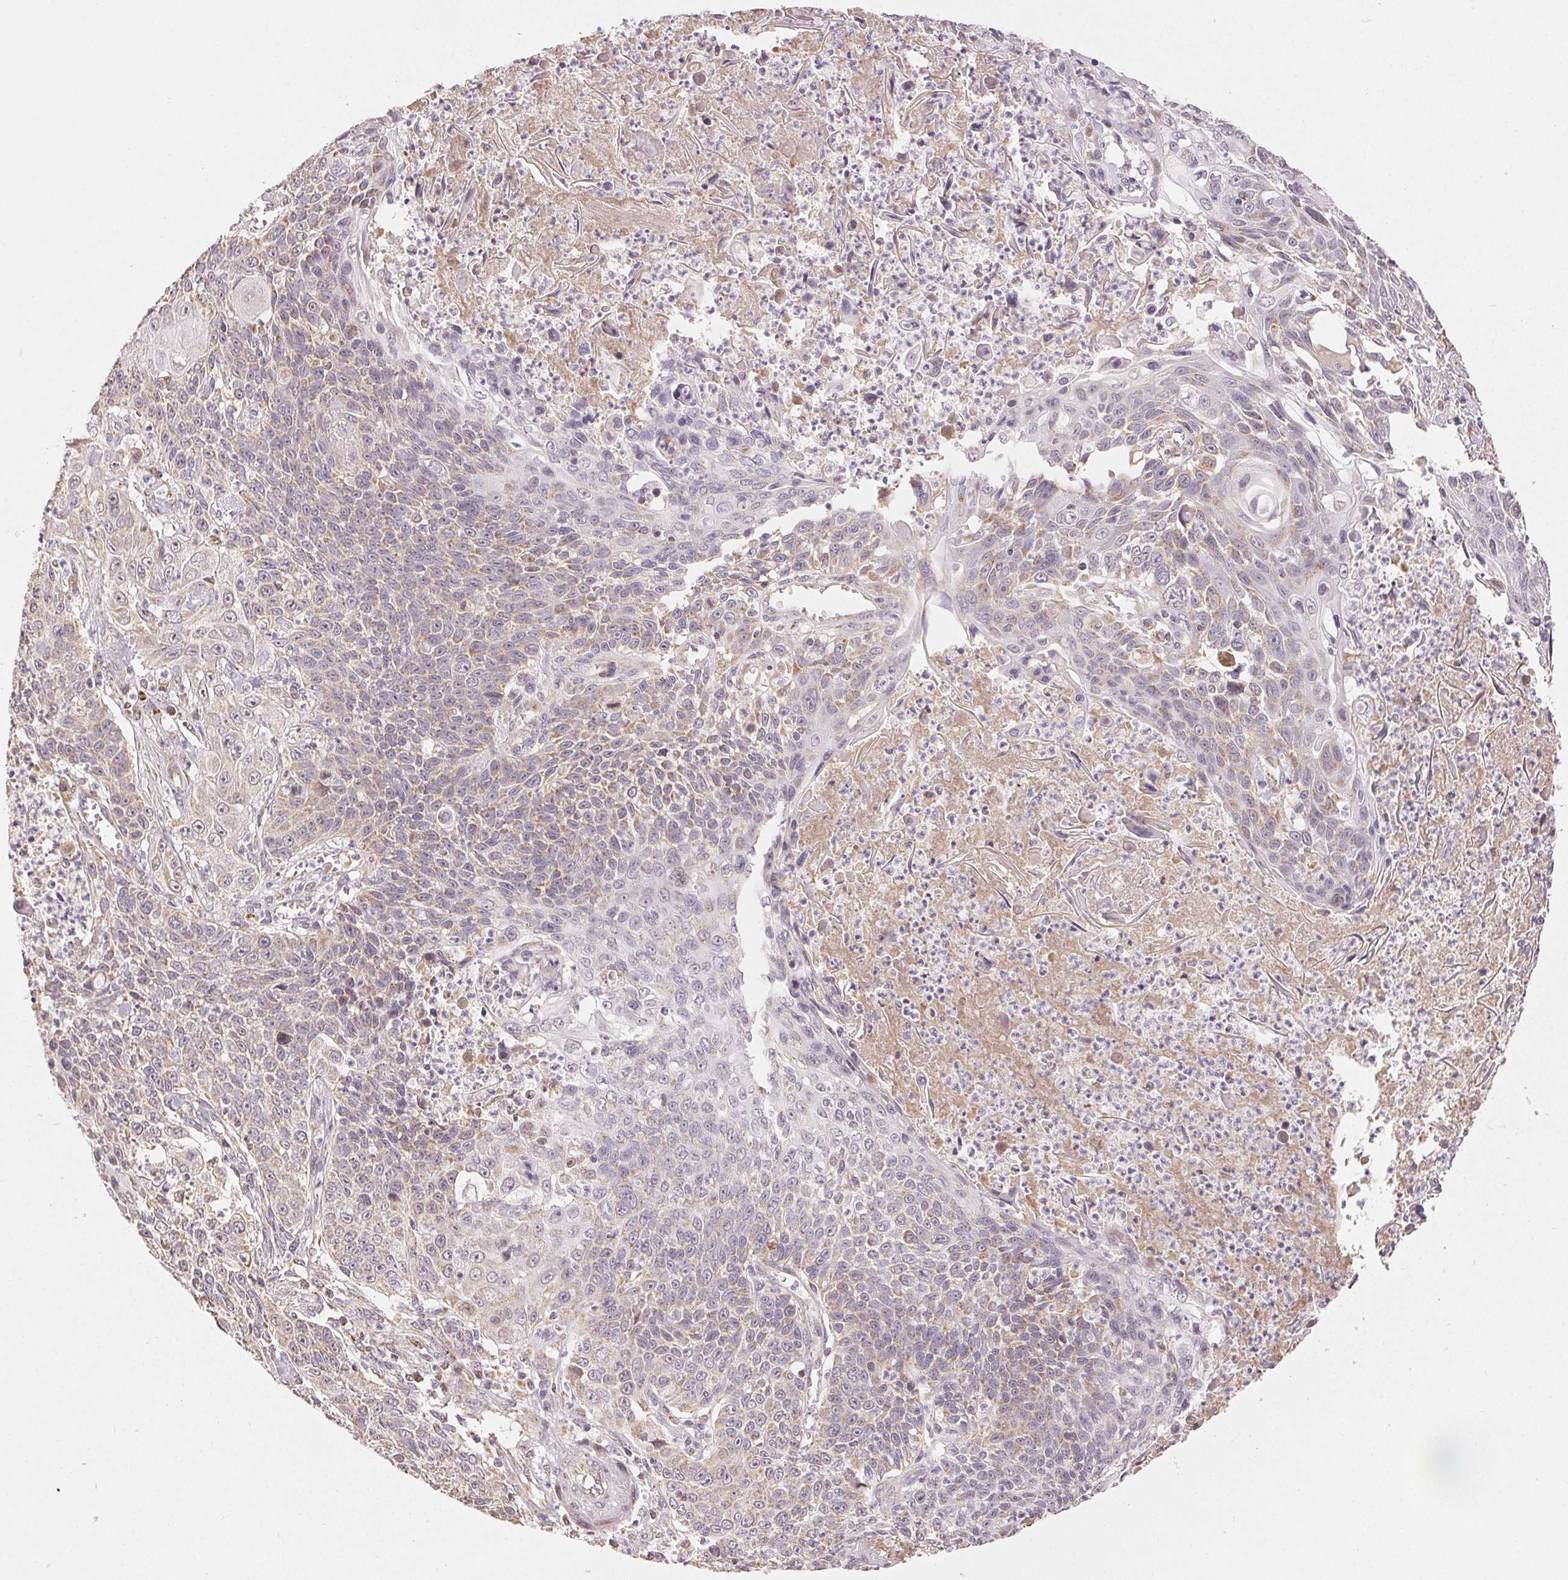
{"staining": {"intensity": "weak", "quantity": "25%-75%", "location": "cytoplasmic/membranous"}, "tissue": "lung cancer", "cell_type": "Tumor cells", "image_type": "cancer", "snomed": [{"axis": "morphology", "description": "Squamous cell carcinoma, NOS"}, {"axis": "morphology", "description": "Squamous cell carcinoma, metastatic, NOS"}, {"axis": "topography", "description": "Lung"}, {"axis": "topography", "description": "Pleura, NOS"}], "caption": "A brown stain highlights weak cytoplasmic/membranous positivity of a protein in lung squamous cell carcinoma tumor cells. (Stains: DAB in brown, nuclei in blue, Microscopy: brightfield microscopy at high magnification).", "gene": "CLASP1", "patient": {"sex": "male", "age": 72}}